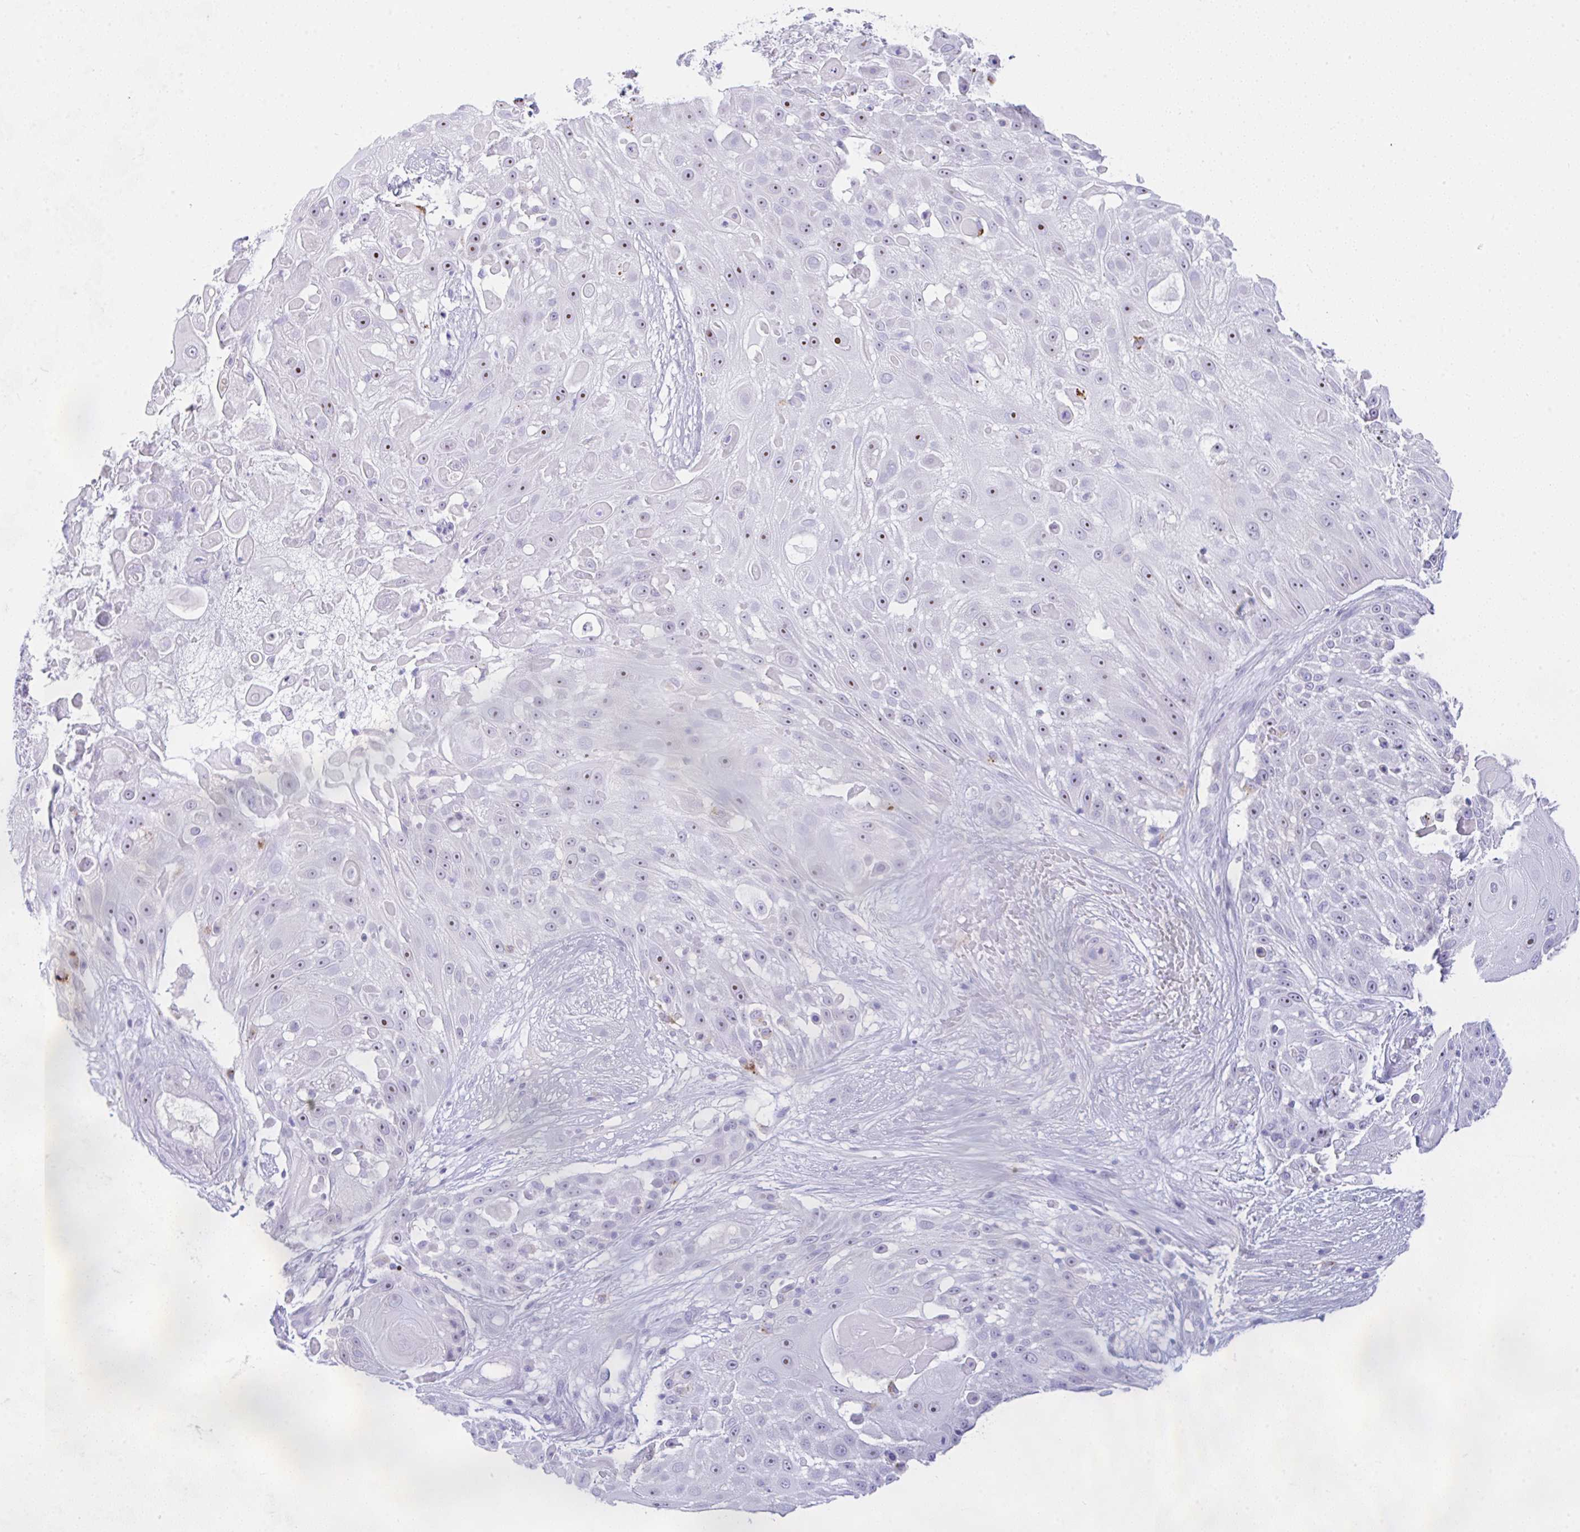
{"staining": {"intensity": "strong", "quantity": "<25%", "location": "nuclear"}, "tissue": "skin cancer", "cell_type": "Tumor cells", "image_type": "cancer", "snomed": [{"axis": "morphology", "description": "Squamous cell carcinoma, NOS"}, {"axis": "topography", "description": "Skin"}], "caption": "There is medium levels of strong nuclear staining in tumor cells of squamous cell carcinoma (skin), as demonstrated by immunohistochemical staining (brown color).", "gene": "NDUFAF8", "patient": {"sex": "female", "age": 86}}